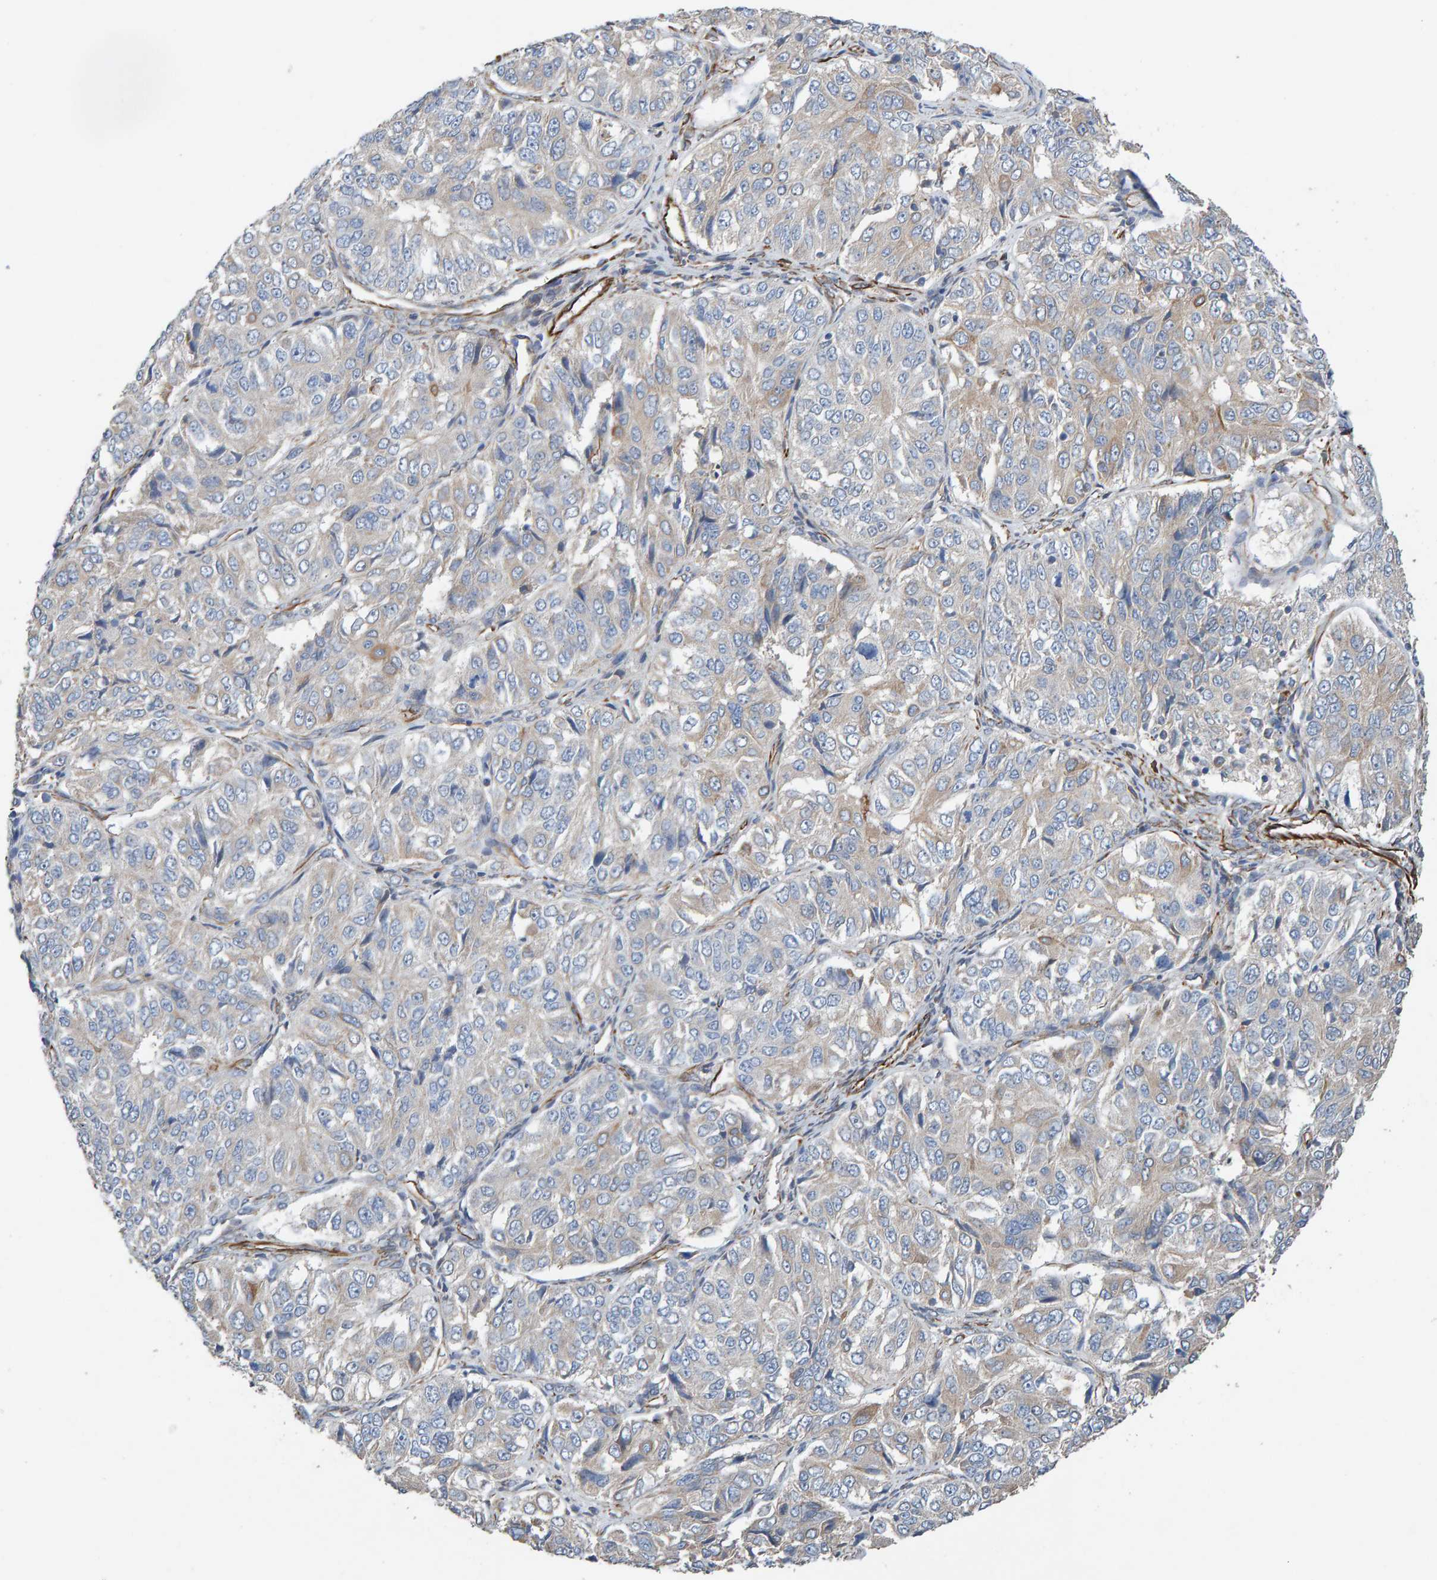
{"staining": {"intensity": "weak", "quantity": "<25%", "location": "cytoplasmic/membranous"}, "tissue": "ovarian cancer", "cell_type": "Tumor cells", "image_type": "cancer", "snomed": [{"axis": "morphology", "description": "Carcinoma, endometroid"}, {"axis": "topography", "description": "Ovary"}], "caption": "Immunohistochemical staining of ovarian cancer (endometroid carcinoma) demonstrates no significant positivity in tumor cells. (DAB immunohistochemistry visualized using brightfield microscopy, high magnification).", "gene": "ZNF347", "patient": {"sex": "female", "age": 51}}